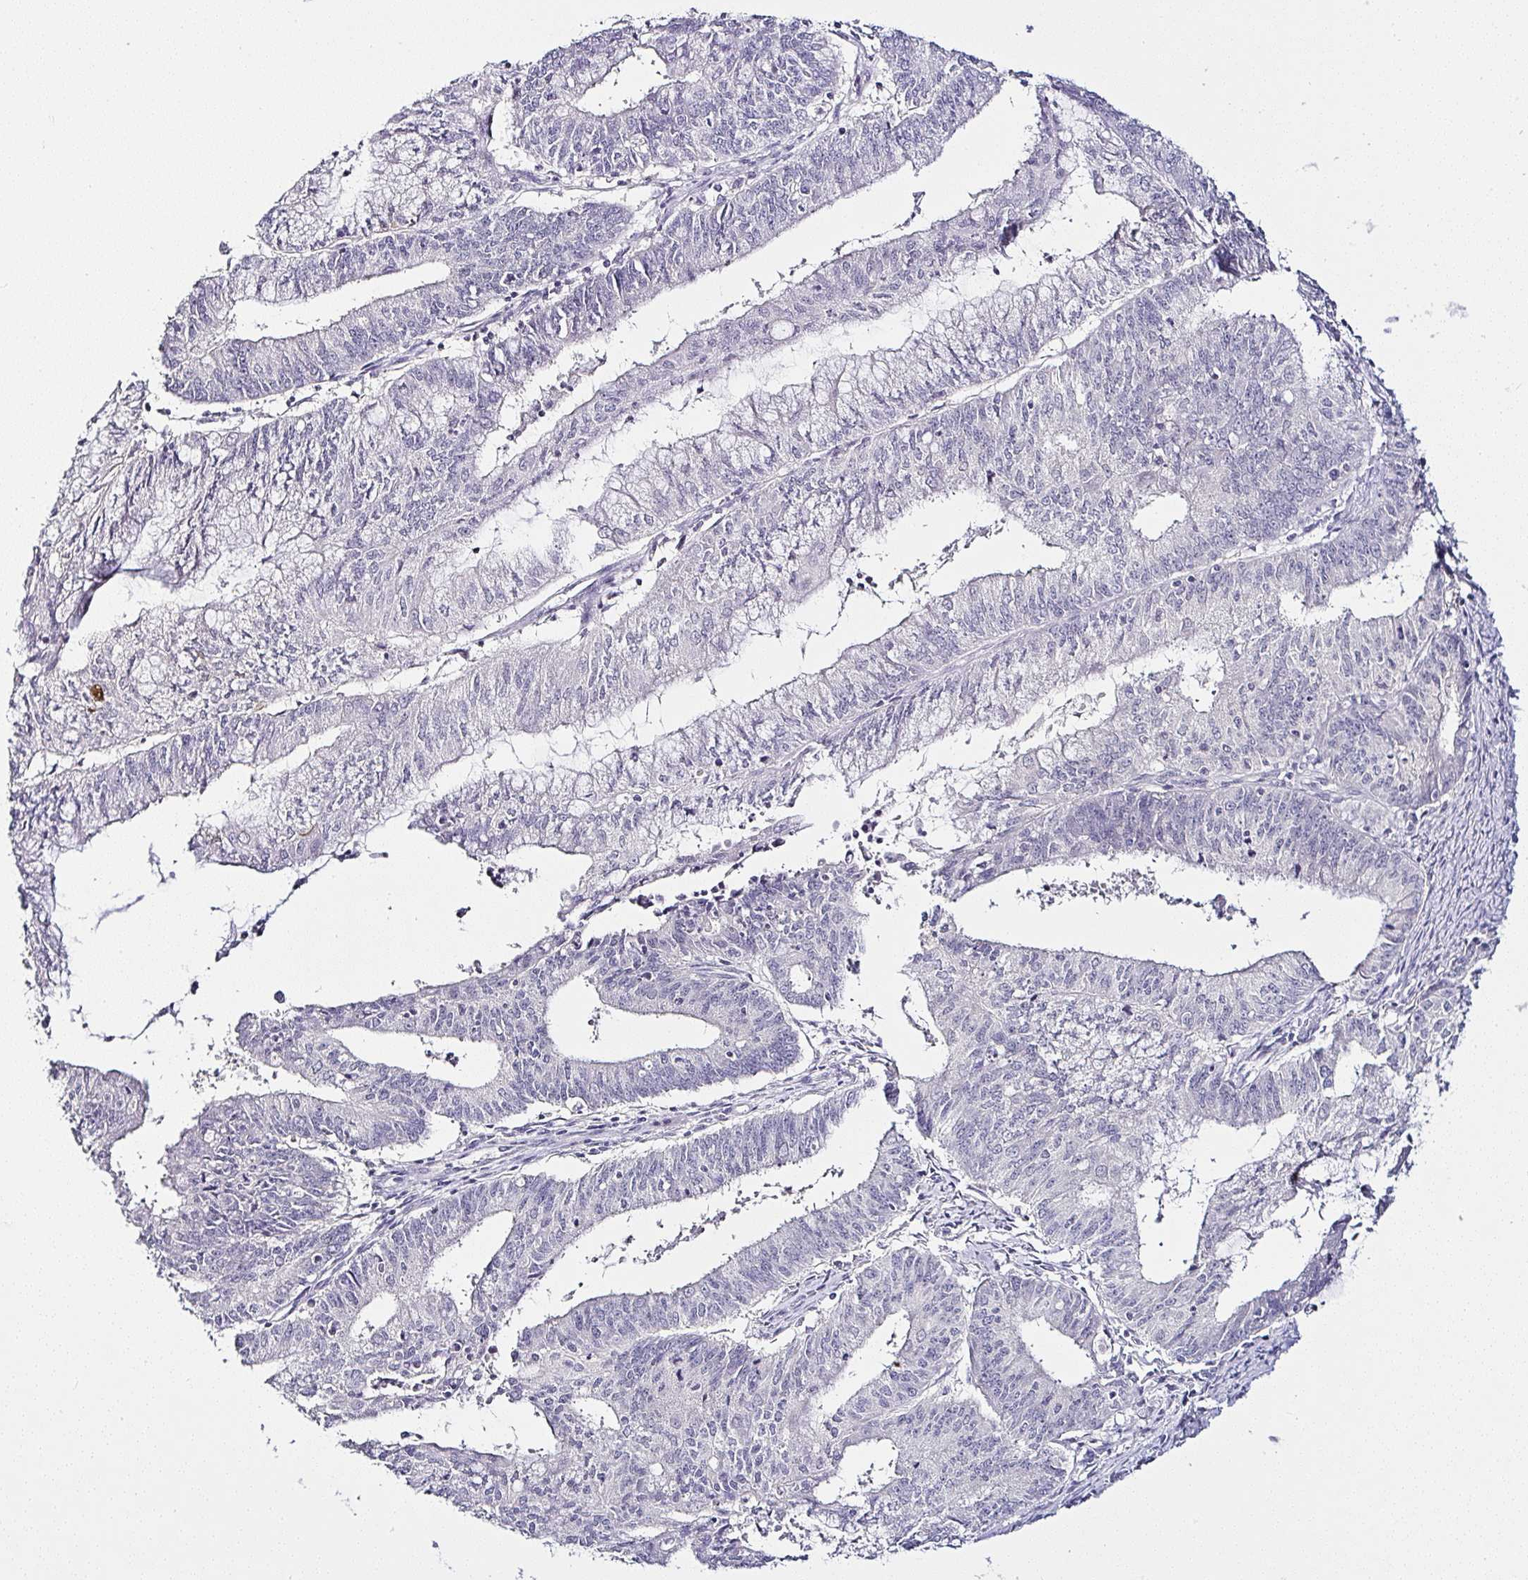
{"staining": {"intensity": "negative", "quantity": "none", "location": "none"}, "tissue": "endometrial cancer", "cell_type": "Tumor cells", "image_type": "cancer", "snomed": [{"axis": "morphology", "description": "Adenocarcinoma, NOS"}, {"axis": "topography", "description": "Endometrium"}], "caption": "This is an immunohistochemistry (IHC) micrograph of endometrial cancer (adenocarcinoma). There is no positivity in tumor cells.", "gene": "SERPINB3", "patient": {"sex": "female", "age": 61}}